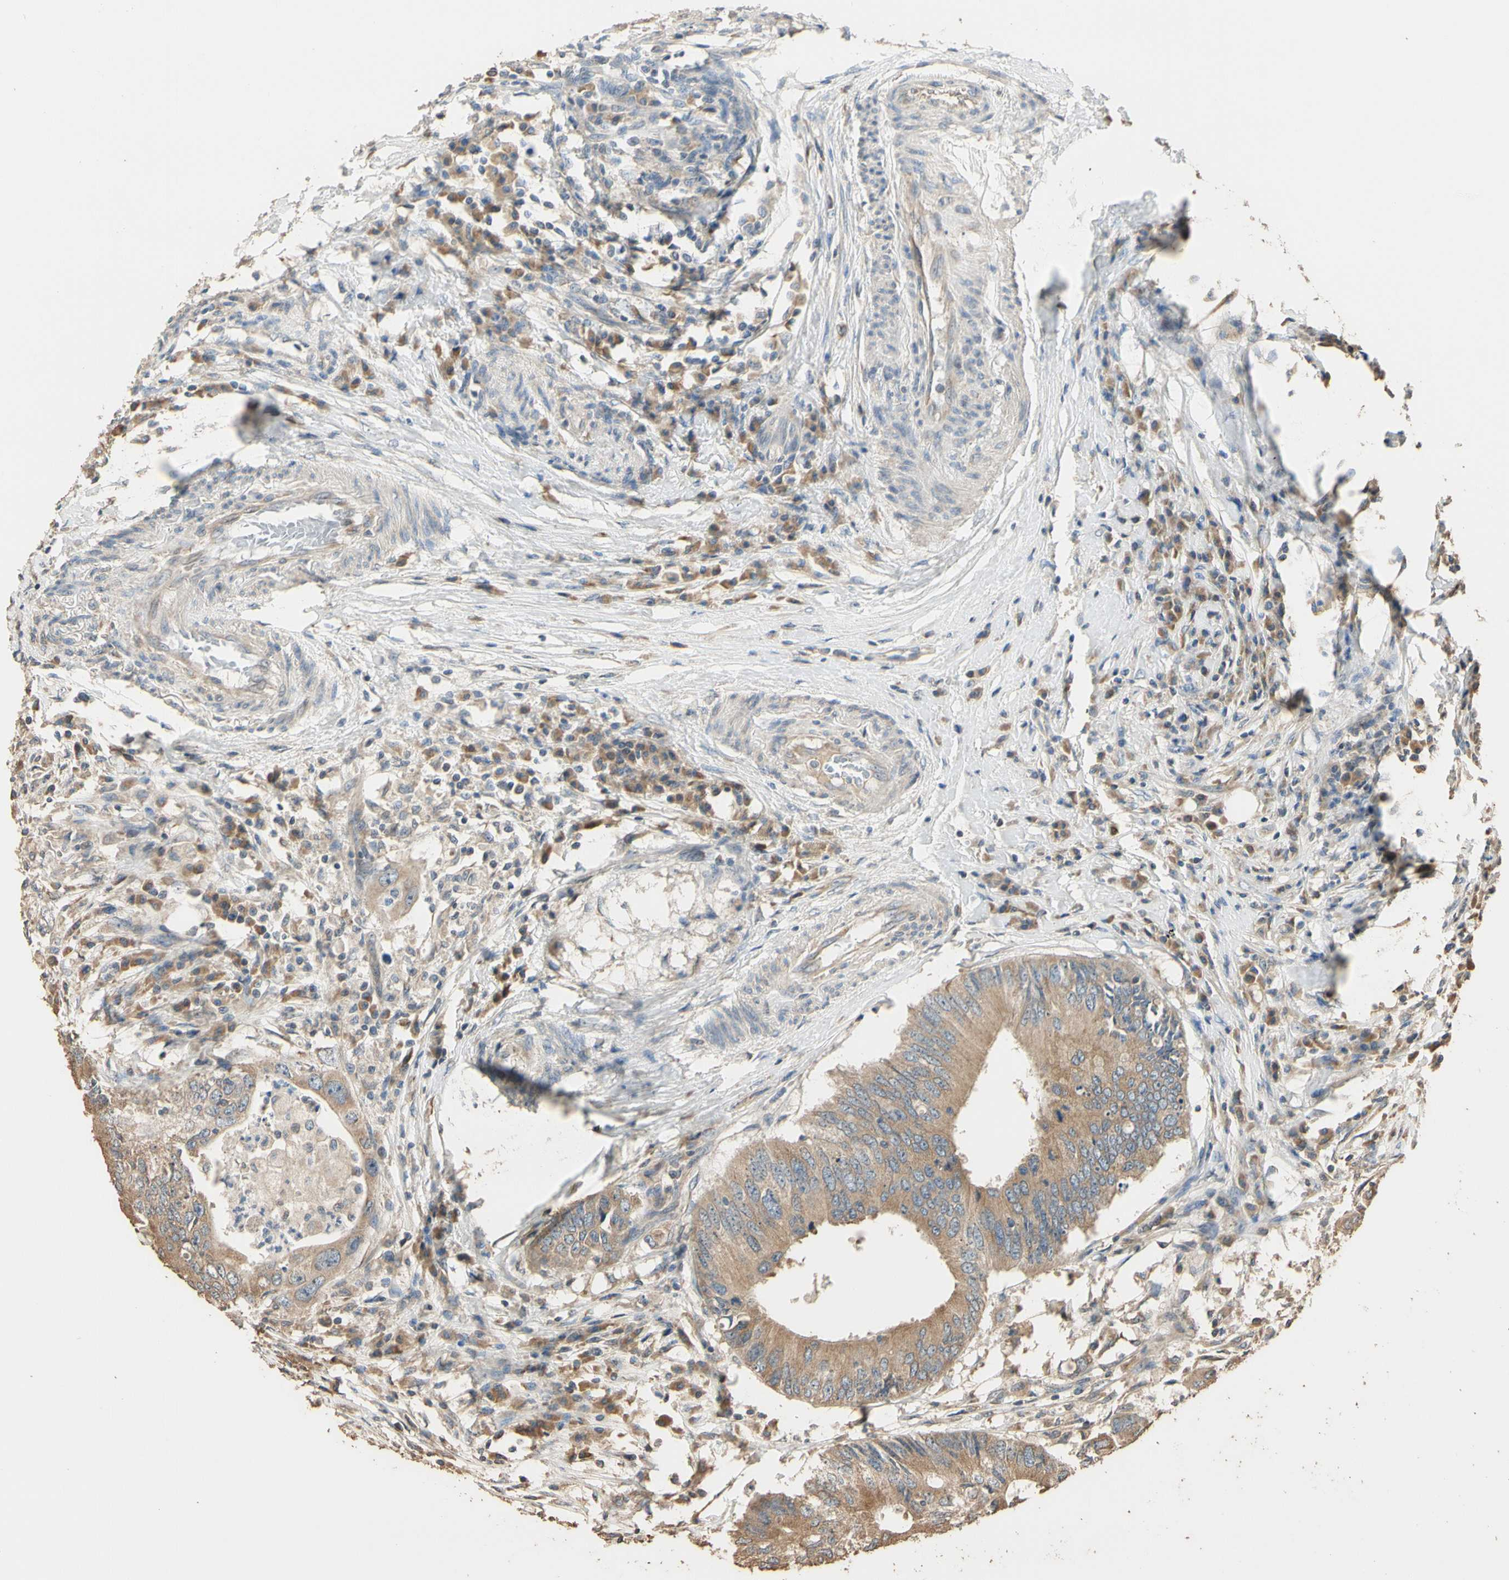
{"staining": {"intensity": "moderate", "quantity": ">75%", "location": "cytoplasmic/membranous"}, "tissue": "colorectal cancer", "cell_type": "Tumor cells", "image_type": "cancer", "snomed": [{"axis": "morphology", "description": "Adenocarcinoma, NOS"}, {"axis": "topography", "description": "Colon"}], "caption": "The image demonstrates a brown stain indicating the presence of a protein in the cytoplasmic/membranous of tumor cells in colorectal cancer (adenocarcinoma).", "gene": "STX18", "patient": {"sex": "male", "age": 71}}